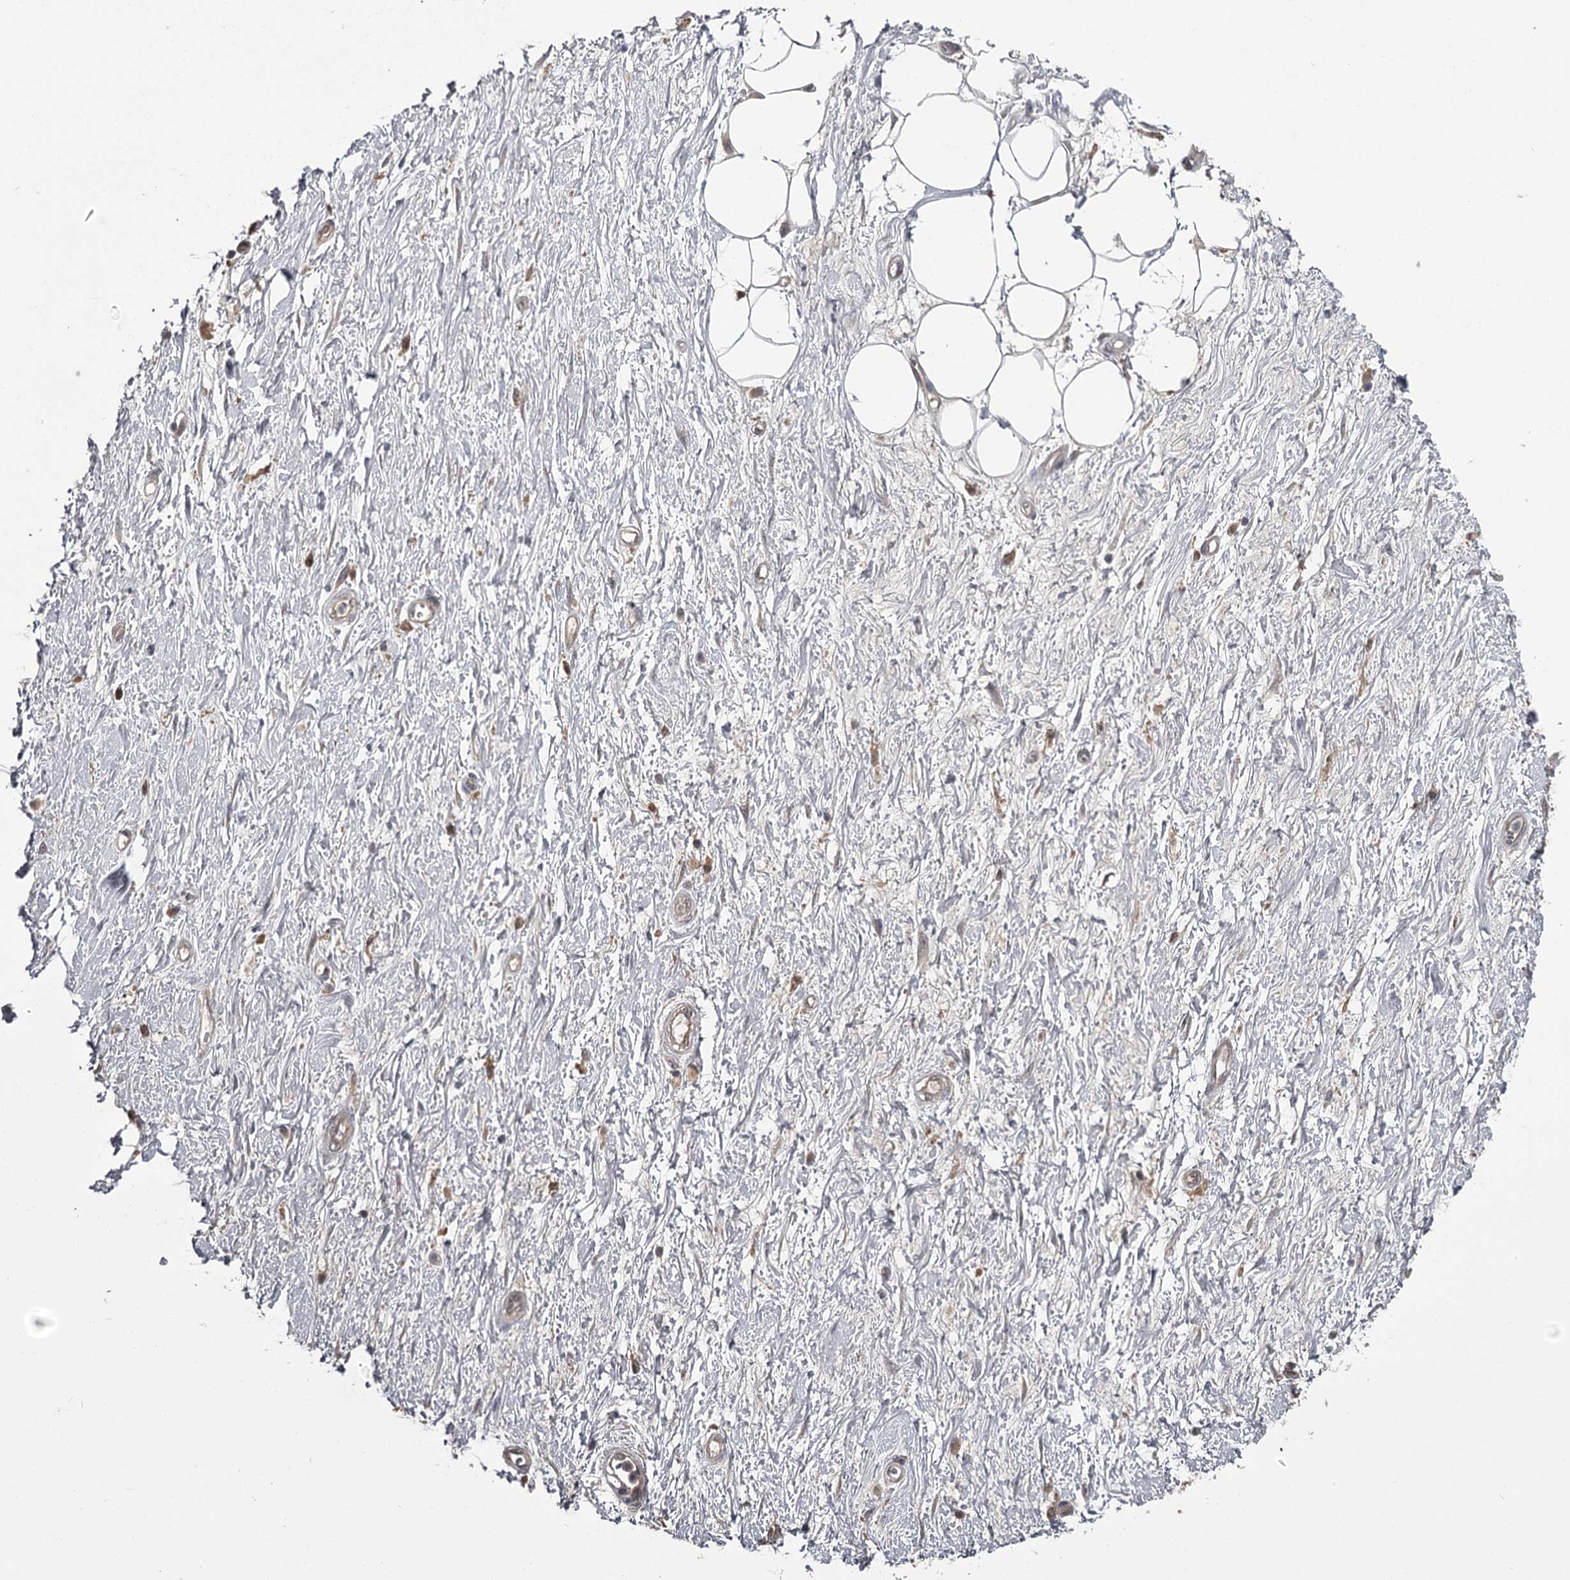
{"staining": {"intensity": "negative", "quantity": "none", "location": "none"}, "tissue": "adipose tissue", "cell_type": "Adipocytes", "image_type": "normal", "snomed": [{"axis": "morphology", "description": "Normal tissue, NOS"}, {"axis": "morphology", "description": "Adenocarcinoma, NOS"}, {"axis": "topography", "description": "Pancreas"}, {"axis": "topography", "description": "Peripheral nerve tissue"}], "caption": "IHC image of normal adipose tissue: adipose tissue stained with DAB reveals no significant protein staining in adipocytes. (Stains: DAB immunohistochemistry with hematoxylin counter stain, Microscopy: brightfield microscopy at high magnification).", "gene": "CWF19L2", "patient": {"sex": "male", "age": 59}}